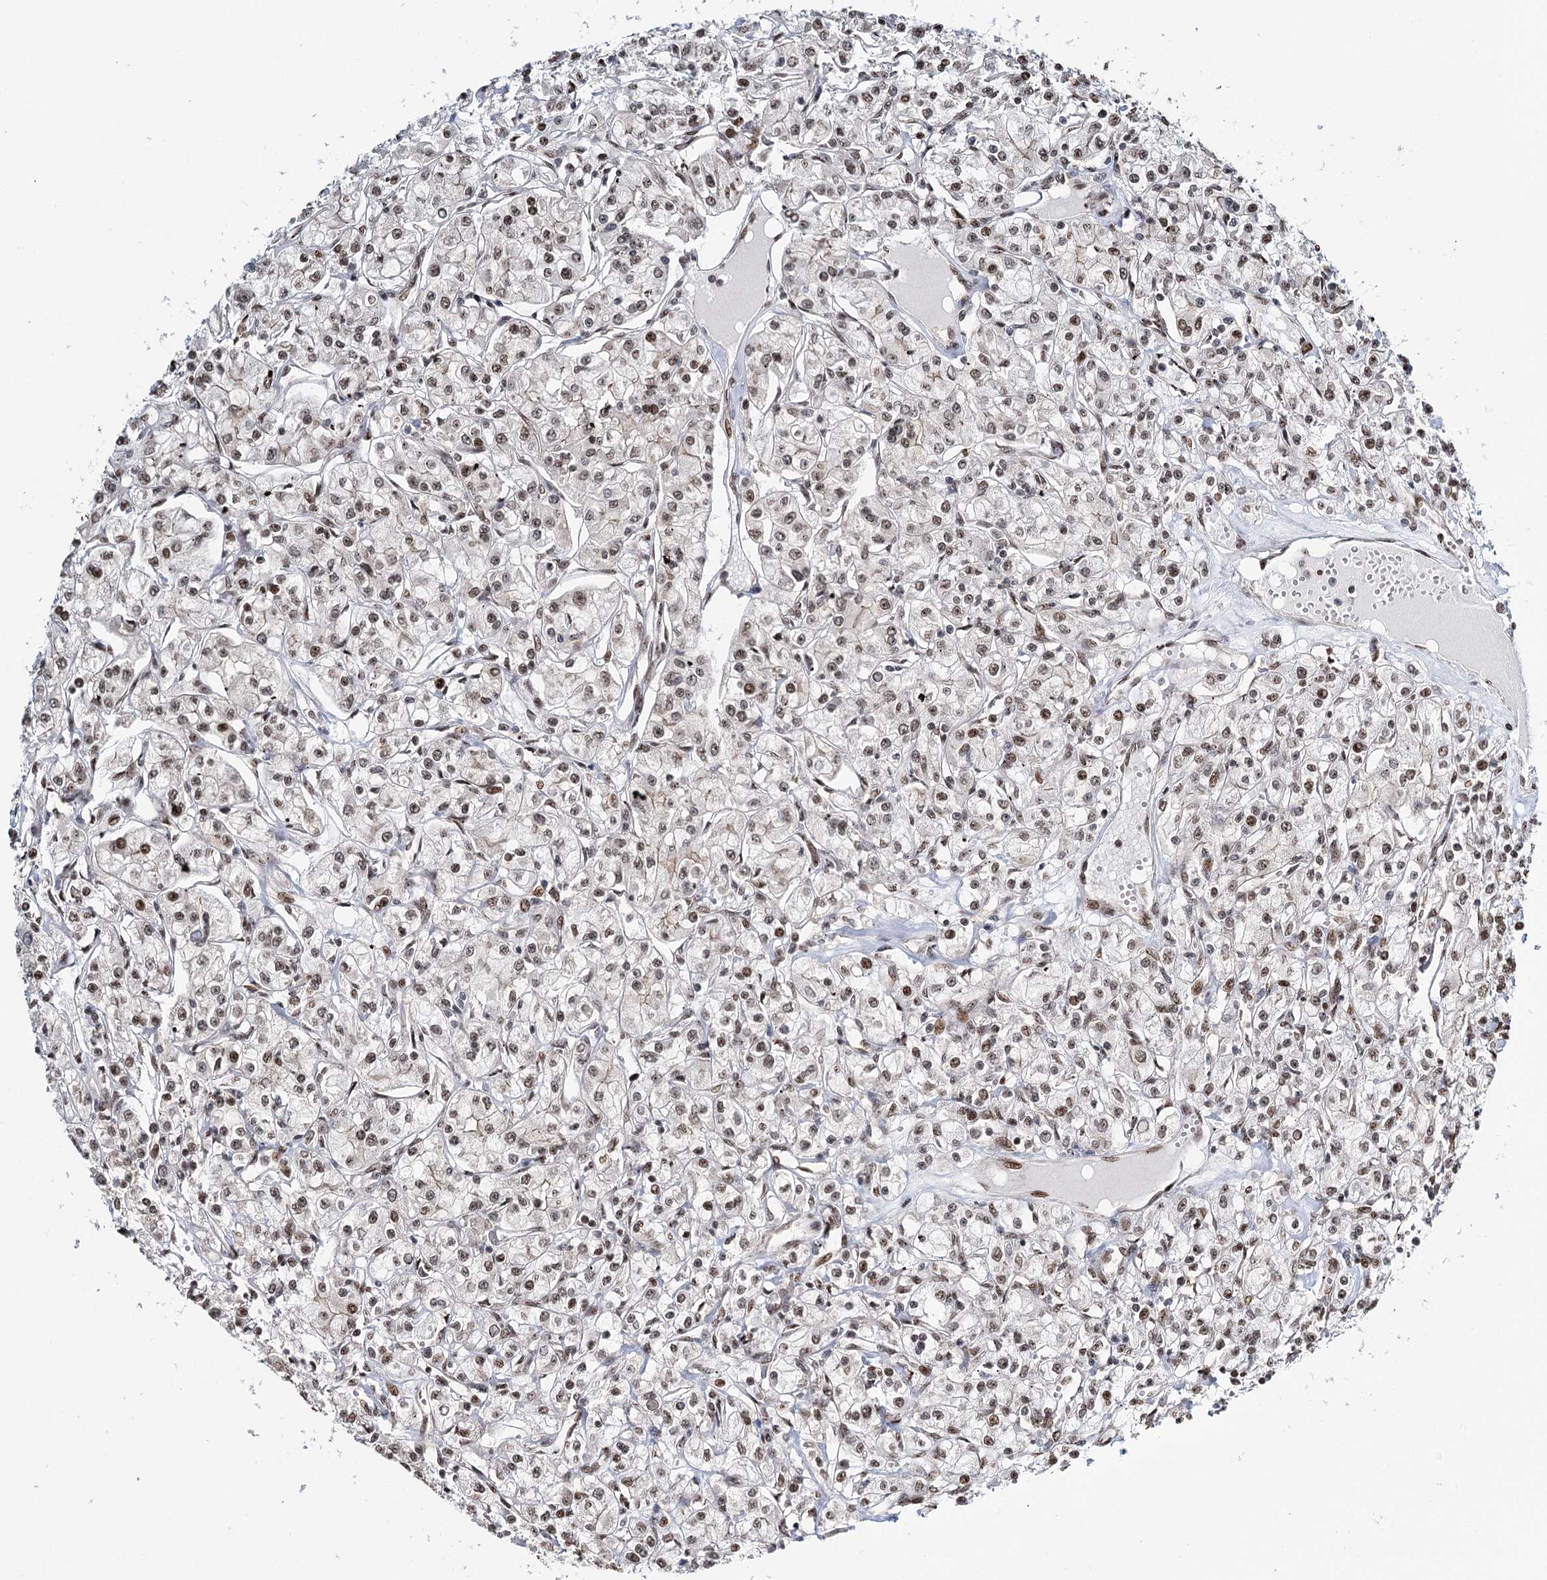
{"staining": {"intensity": "moderate", "quantity": "25%-75%", "location": "nuclear"}, "tissue": "renal cancer", "cell_type": "Tumor cells", "image_type": "cancer", "snomed": [{"axis": "morphology", "description": "Adenocarcinoma, NOS"}, {"axis": "topography", "description": "Kidney"}], "caption": "Renal cancer was stained to show a protein in brown. There is medium levels of moderate nuclear expression in about 25%-75% of tumor cells. (brown staining indicates protein expression, while blue staining denotes nuclei).", "gene": "RPS27A", "patient": {"sex": "female", "age": 59}}